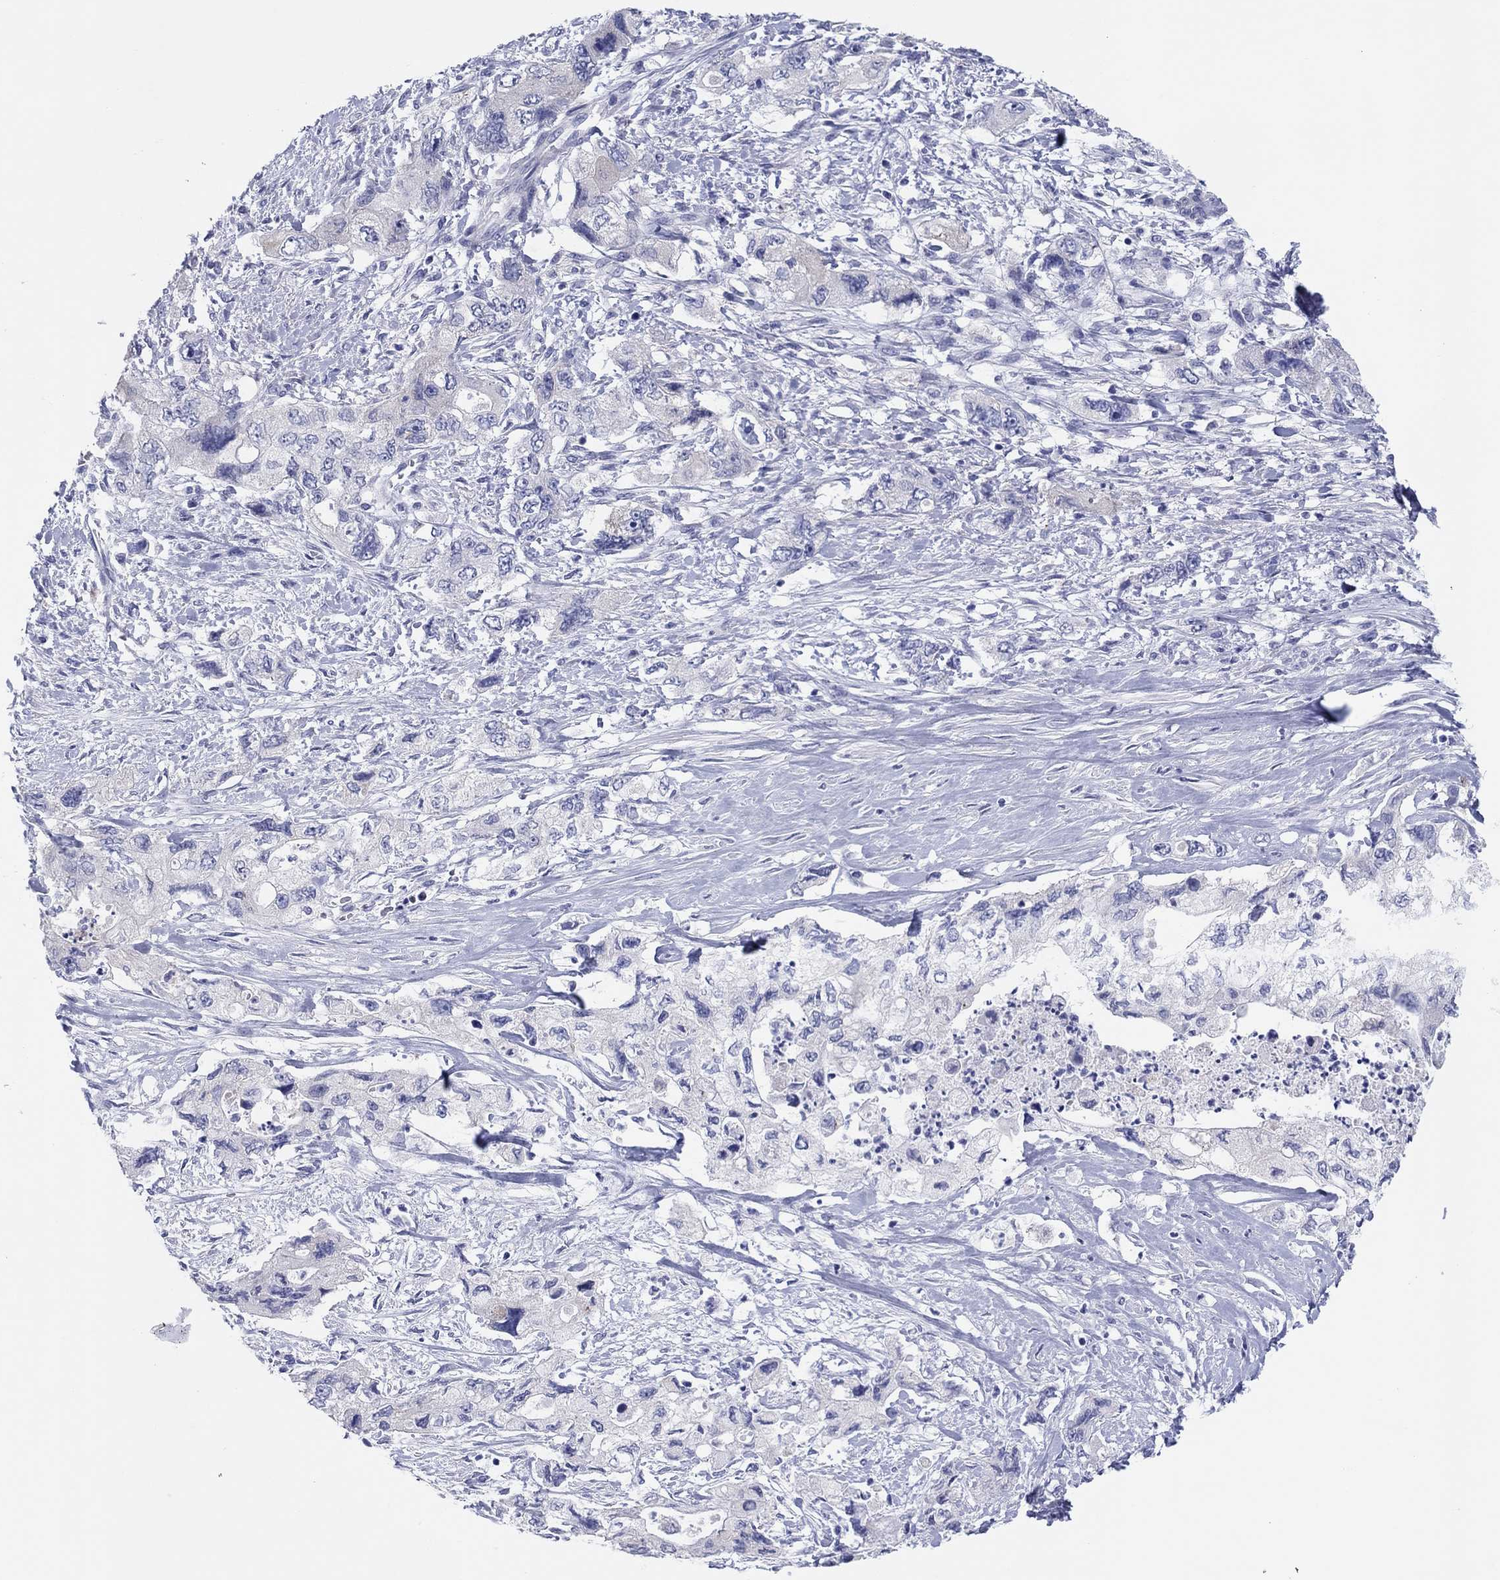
{"staining": {"intensity": "moderate", "quantity": "<25%", "location": "cytoplasmic/membranous"}, "tissue": "pancreatic cancer", "cell_type": "Tumor cells", "image_type": "cancer", "snomed": [{"axis": "morphology", "description": "Adenocarcinoma, NOS"}, {"axis": "topography", "description": "Pancreas"}], "caption": "Human pancreatic cancer (adenocarcinoma) stained for a protein (brown) exhibits moderate cytoplasmic/membranous positive positivity in approximately <25% of tumor cells.", "gene": "ERICH3", "patient": {"sex": "female", "age": 73}}